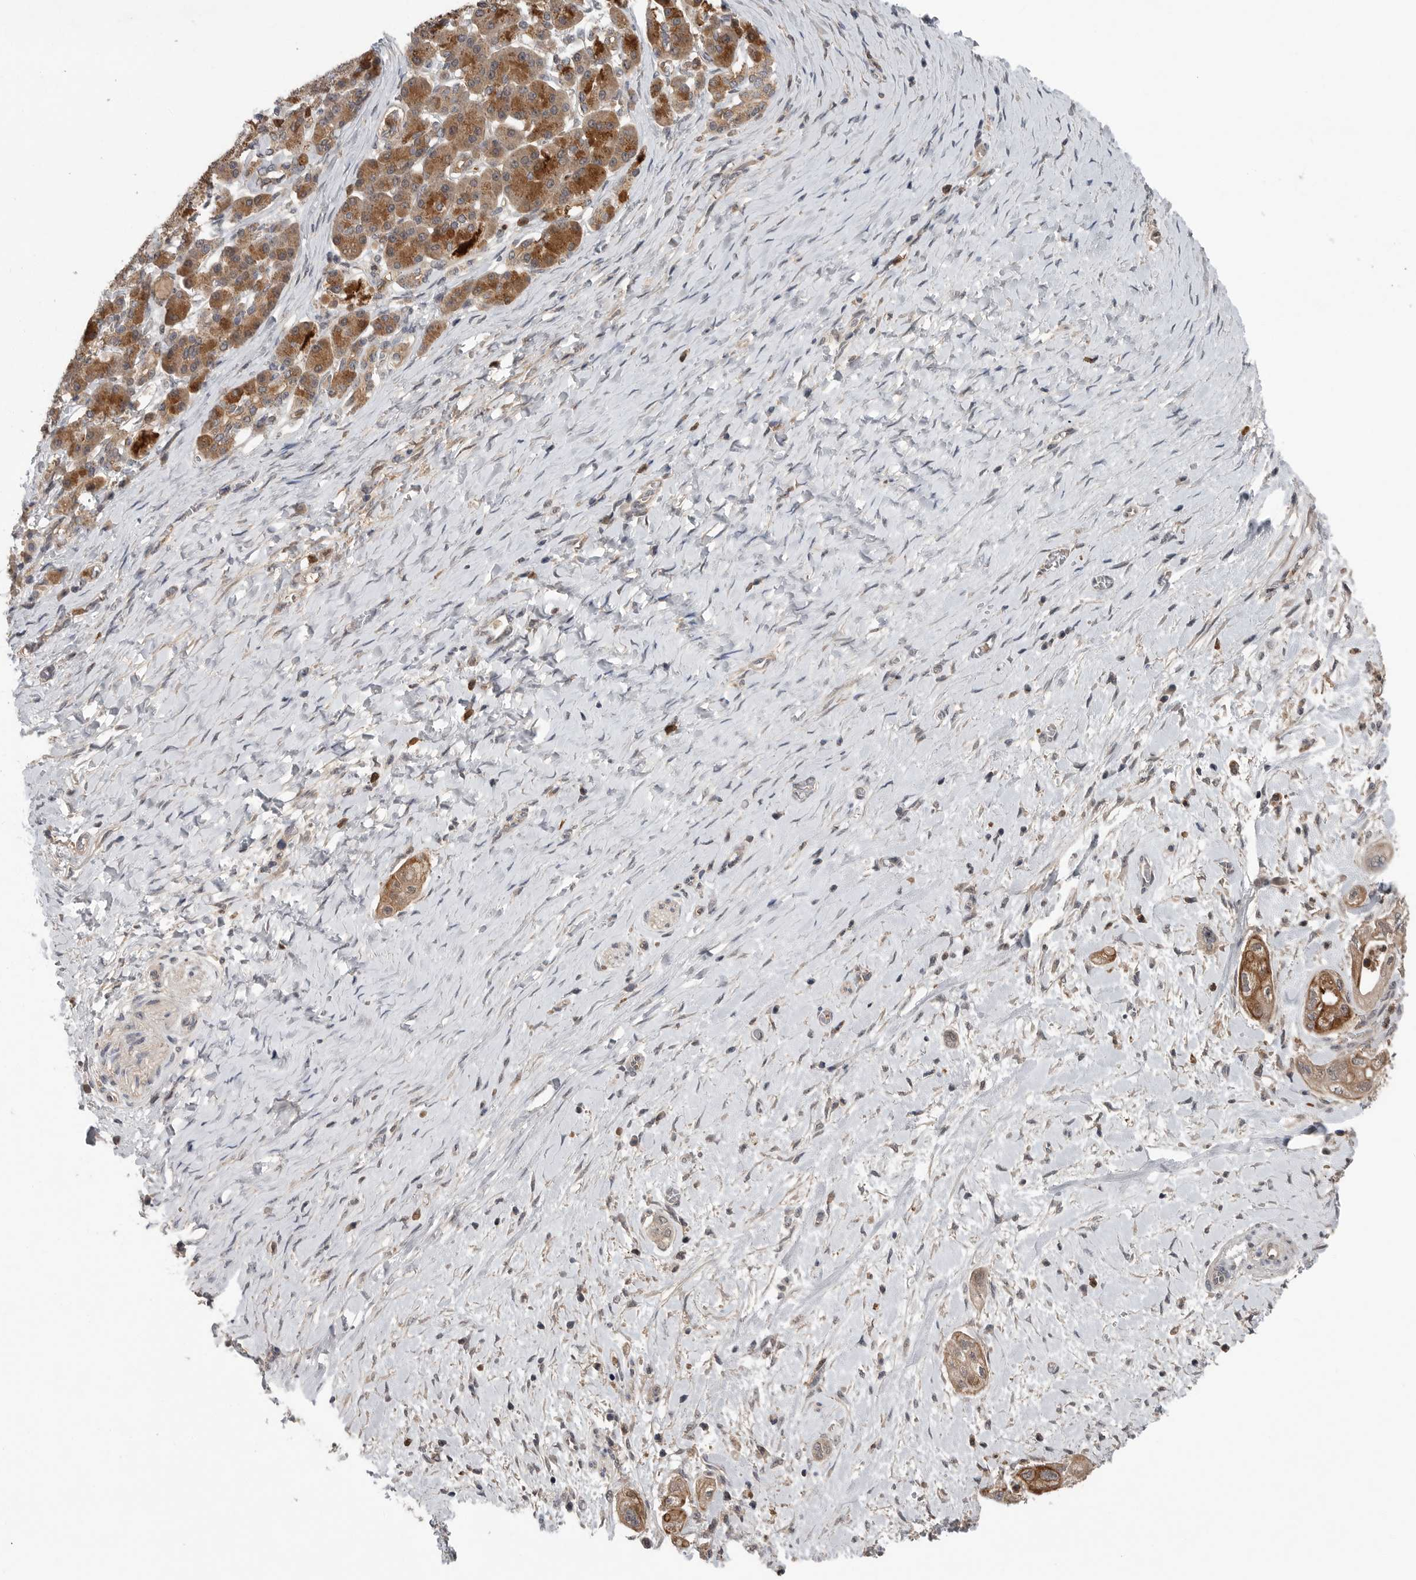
{"staining": {"intensity": "moderate", "quantity": ">75%", "location": "cytoplasmic/membranous"}, "tissue": "pancreatic cancer", "cell_type": "Tumor cells", "image_type": "cancer", "snomed": [{"axis": "morphology", "description": "Adenocarcinoma, NOS"}, {"axis": "topography", "description": "Pancreas"}], "caption": "Protein staining displays moderate cytoplasmic/membranous staining in approximately >75% of tumor cells in adenocarcinoma (pancreatic). (Stains: DAB (3,3'-diaminobenzidine) in brown, nuclei in blue, Microscopy: brightfield microscopy at high magnification).", "gene": "SCP2", "patient": {"sex": "male", "age": 58}}